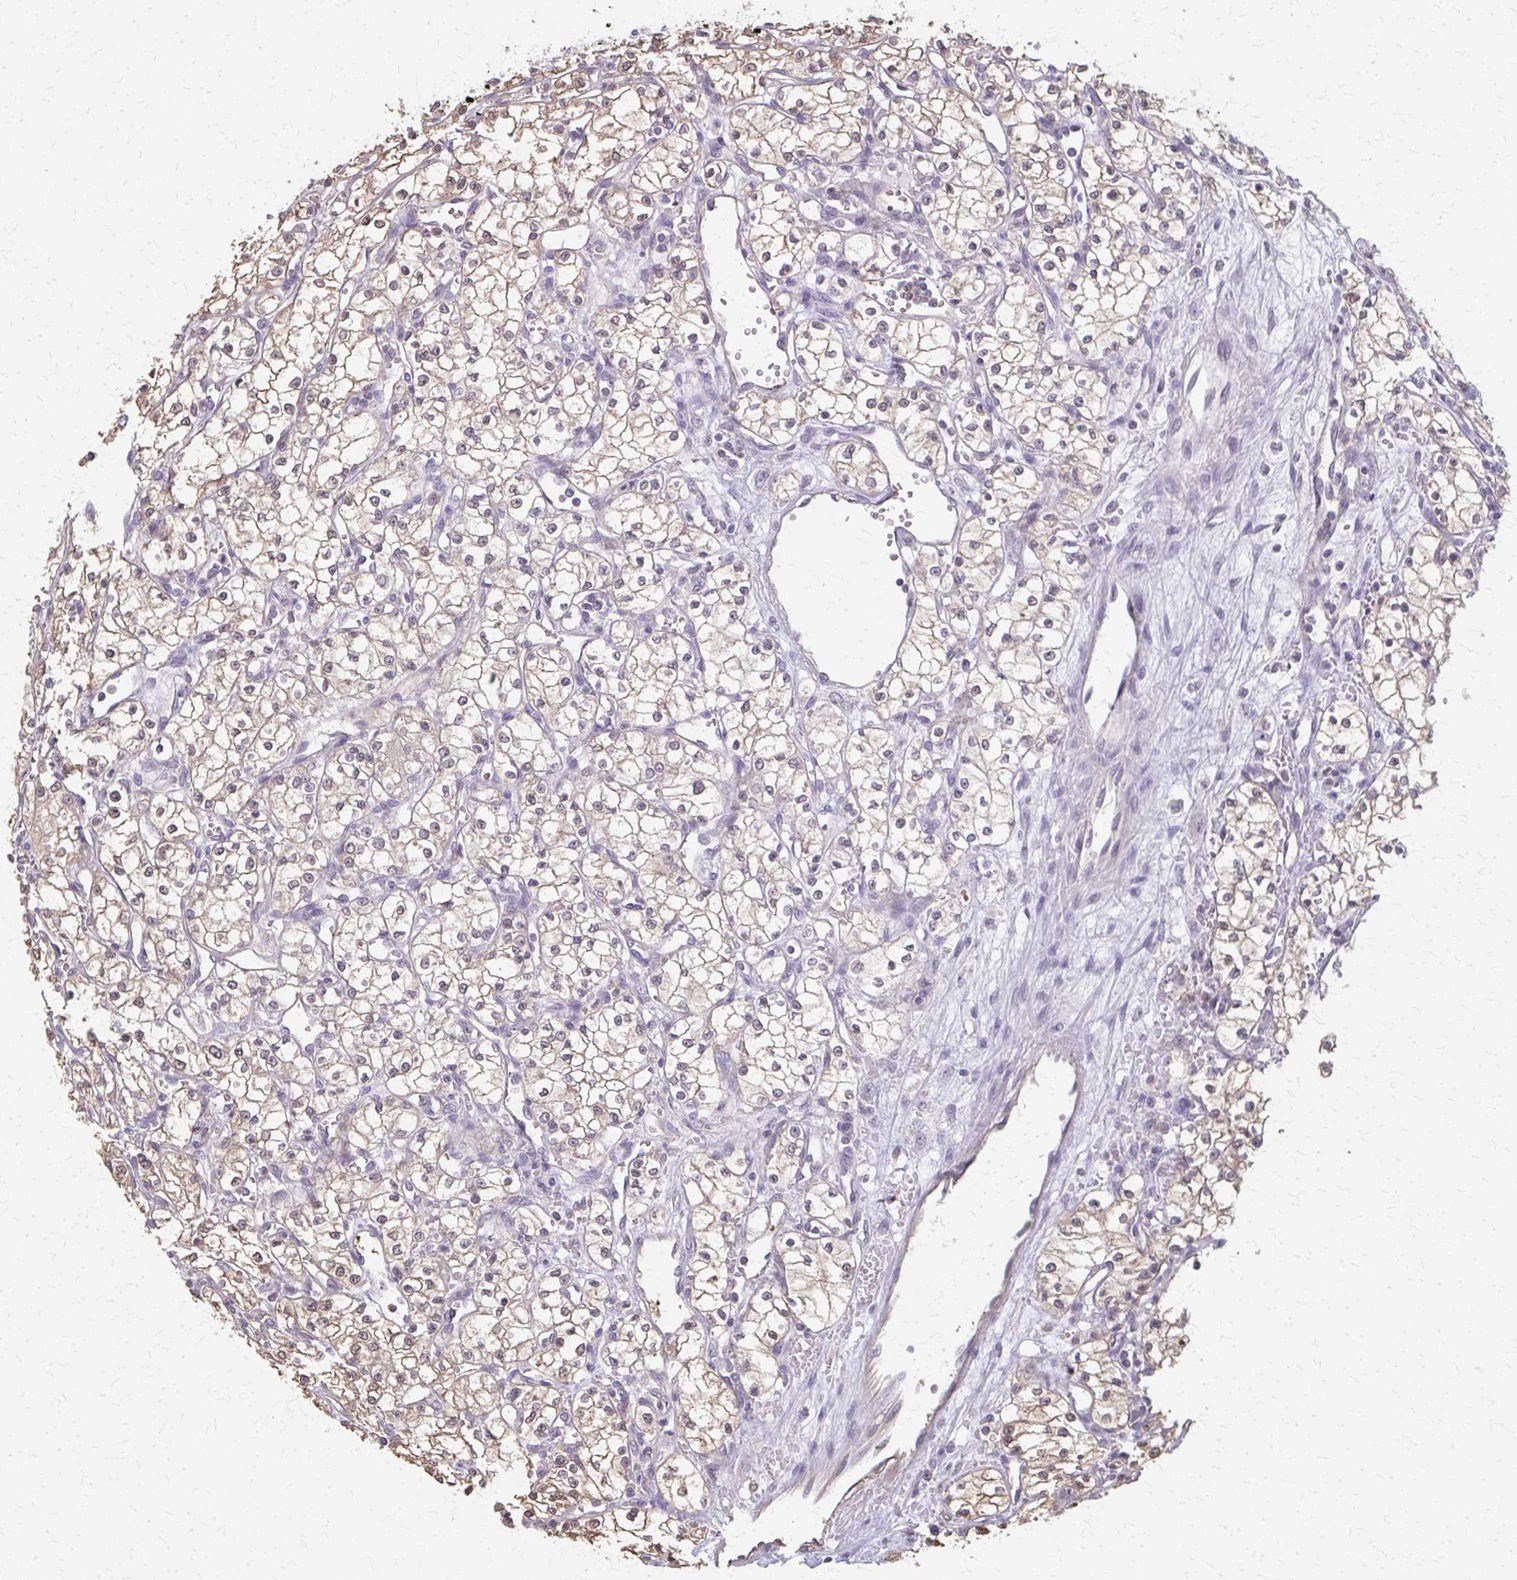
{"staining": {"intensity": "weak", "quantity": ">75%", "location": "cytoplasmic/membranous"}, "tissue": "renal cancer", "cell_type": "Tumor cells", "image_type": "cancer", "snomed": [{"axis": "morphology", "description": "Adenocarcinoma, NOS"}, {"axis": "topography", "description": "Kidney"}], "caption": "Protein expression analysis of human renal cancer reveals weak cytoplasmic/membranous expression in about >75% of tumor cells. Using DAB (brown) and hematoxylin (blue) stains, captured at high magnification using brightfield microscopy.", "gene": "RABGAP1L", "patient": {"sex": "male", "age": 59}}